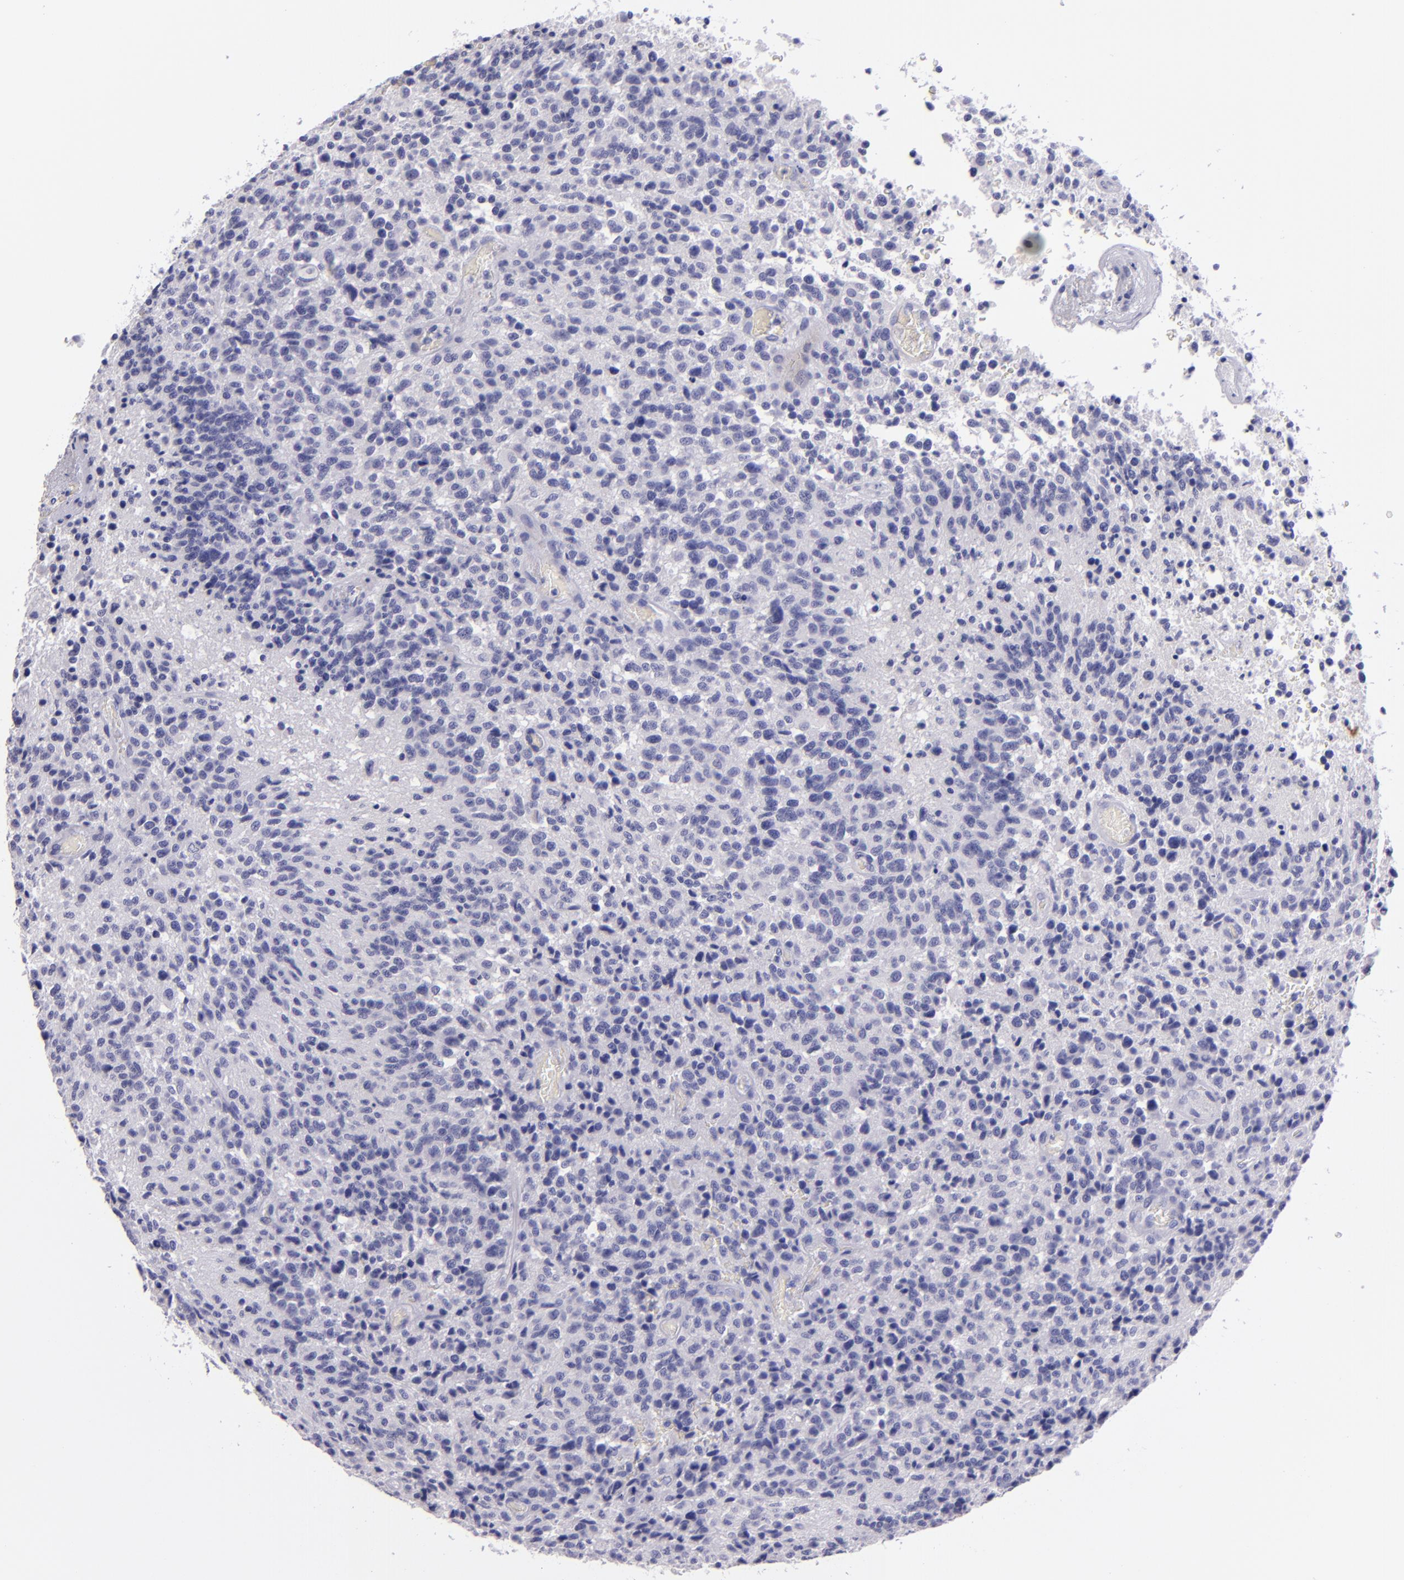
{"staining": {"intensity": "negative", "quantity": "none", "location": "none"}, "tissue": "glioma", "cell_type": "Tumor cells", "image_type": "cancer", "snomed": [{"axis": "morphology", "description": "Glioma, malignant, High grade"}, {"axis": "topography", "description": "Brain"}], "caption": "A high-resolution histopathology image shows immunohistochemistry (IHC) staining of malignant high-grade glioma, which shows no significant expression in tumor cells.", "gene": "TNNT3", "patient": {"sex": "male", "age": 36}}